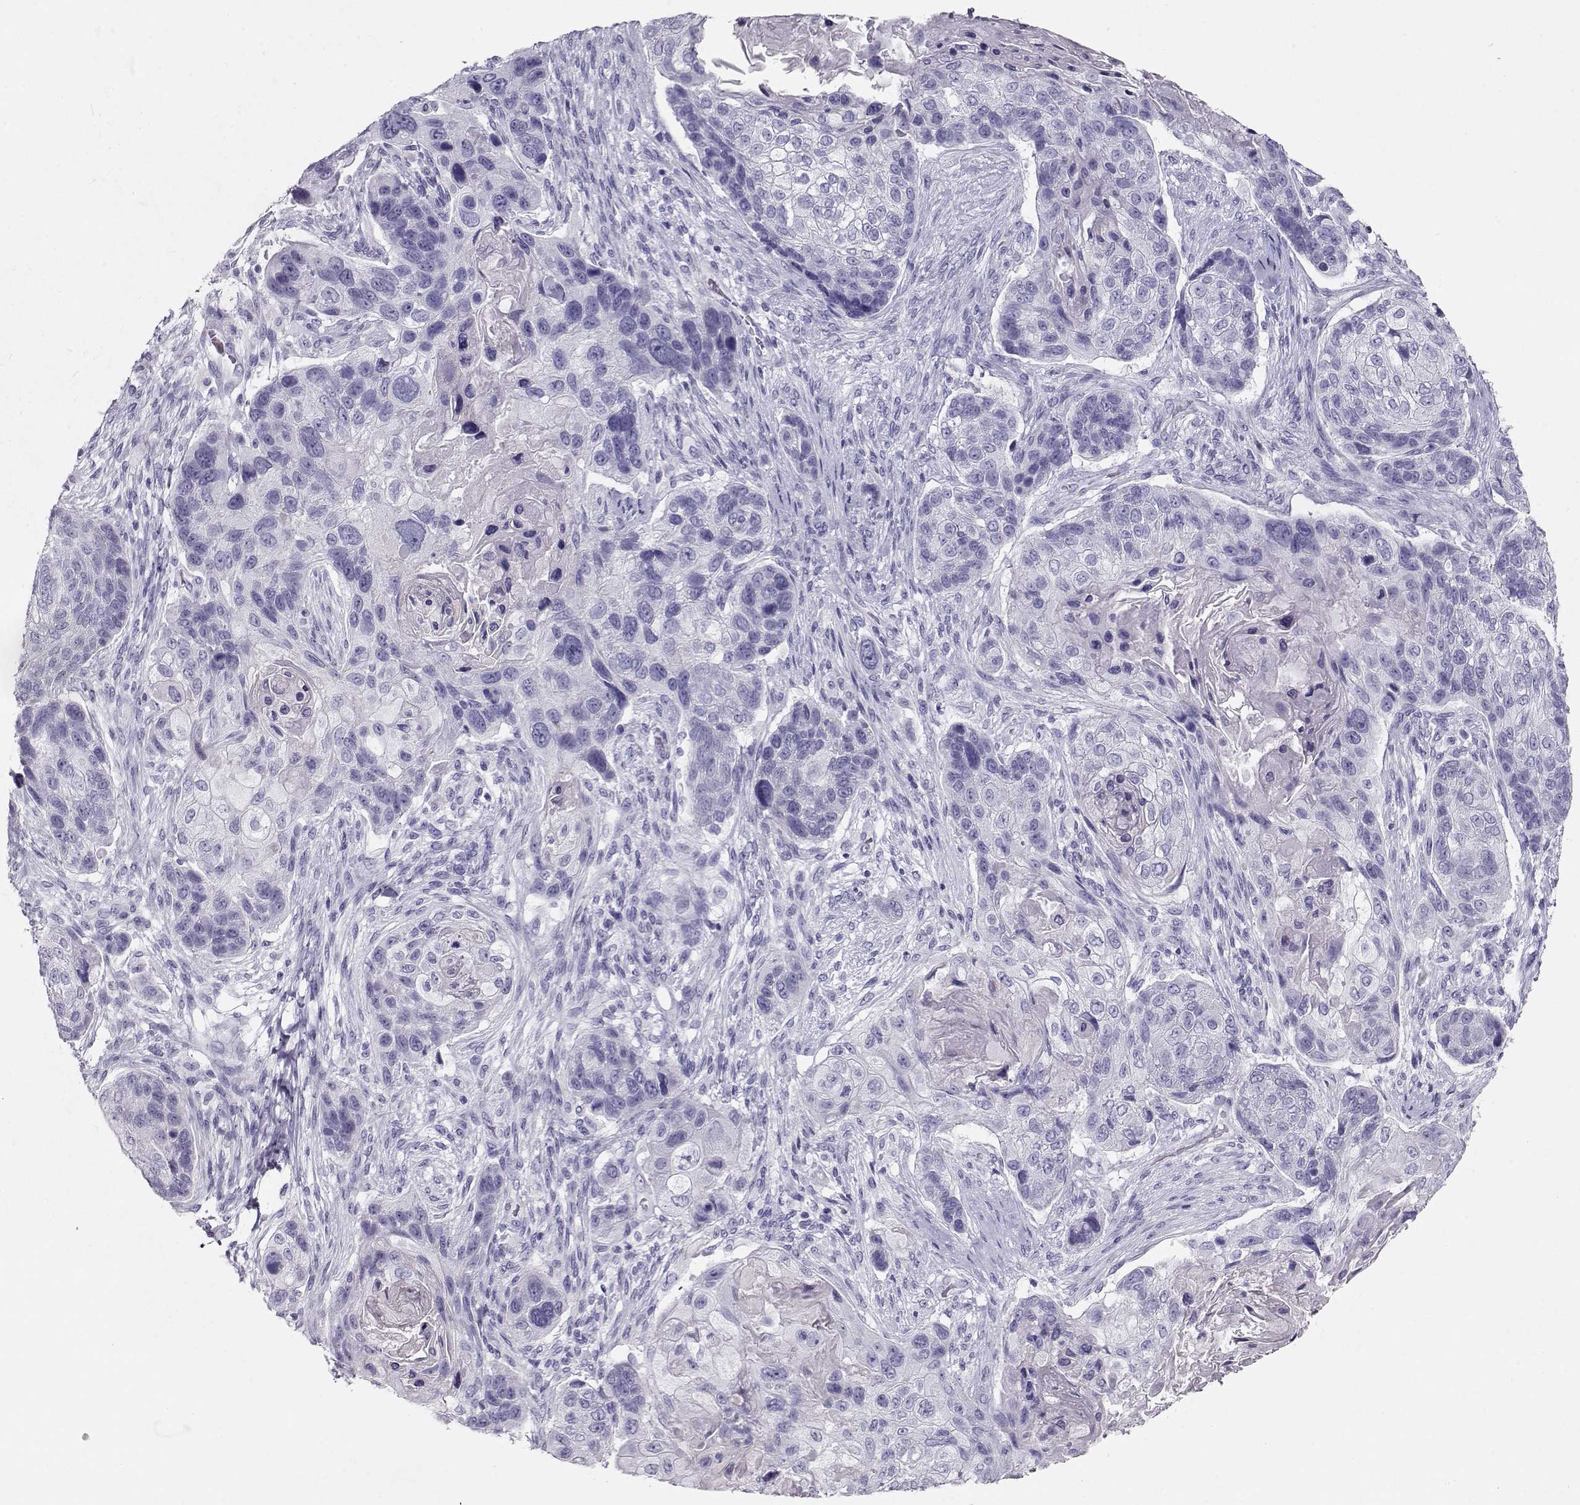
{"staining": {"intensity": "negative", "quantity": "none", "location": "none"}, "tissue": "lung cancer", "cell_type": "Tumor cells", "image_type": "cancer", "snomed": [{"axis": "morphology", "description": "Squamous cell carcinoma, NOS"}, {"axis": "topography", "description": "Lung"}], "caption": "Lung squamous cell carcinoma was stained to show a protein in brown. There is no significant staining in tumor cells.", "gene": "ACTN2", "patient": {"sex": "male", "age": 69}}